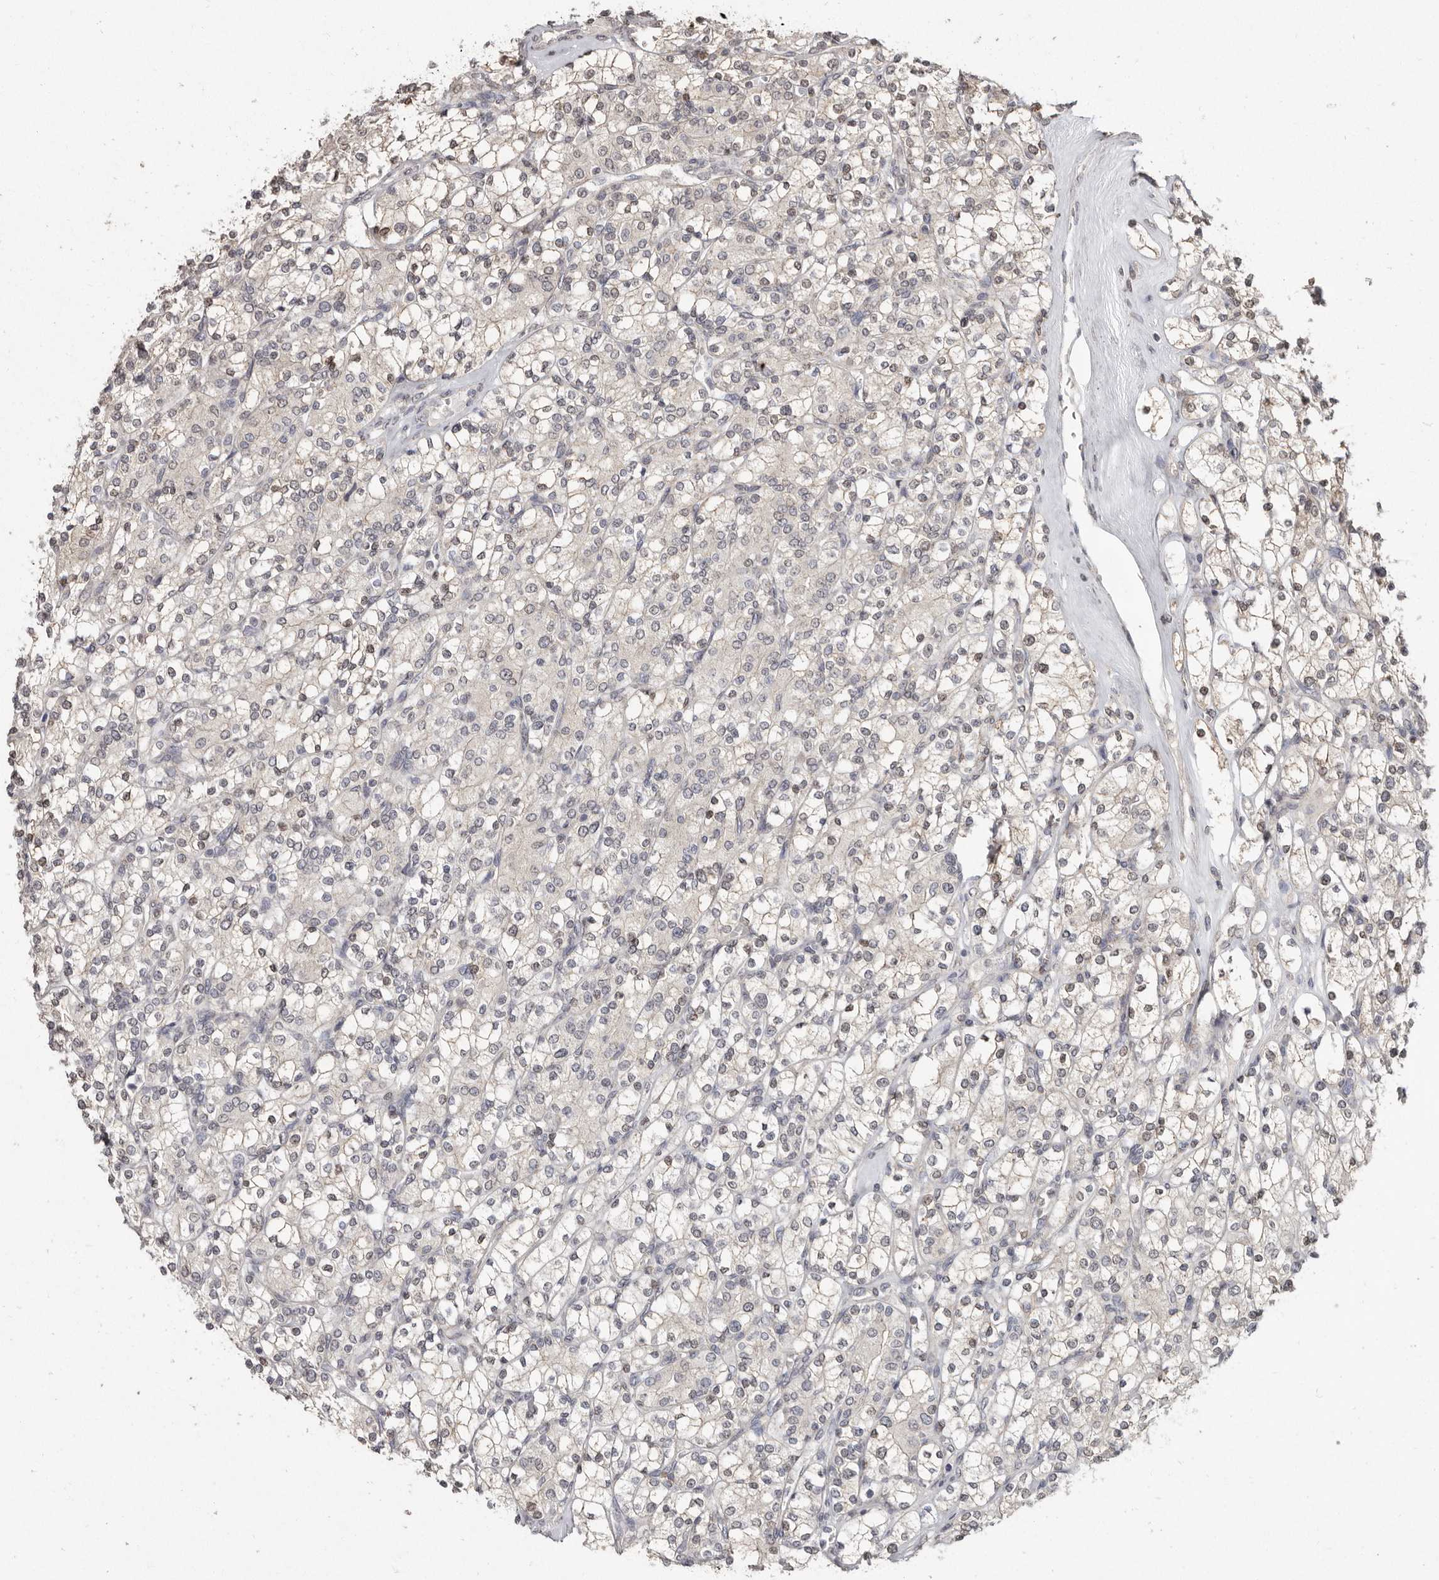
{"staining": {"intensity": "weak", "quantity": "25%-75%", "location": "nuclear"}, "tissue": "renal cancer", "cell_type": "Tumor cells", "image_type": "cancer", "snomed": [{"axis": "morphology", "description": "Adenocarcinoma, NOS"}, {"axis": "topography", "description": "Kidney"}], "caption": "Immunohistochemical staining of human adenocarcinoma (renal) reveals low levels of weak nuclear positivity in about 25%-75% of tumor cells.", "gene": "LINGO2", "patient": {"sex": "male", "age": 77}}